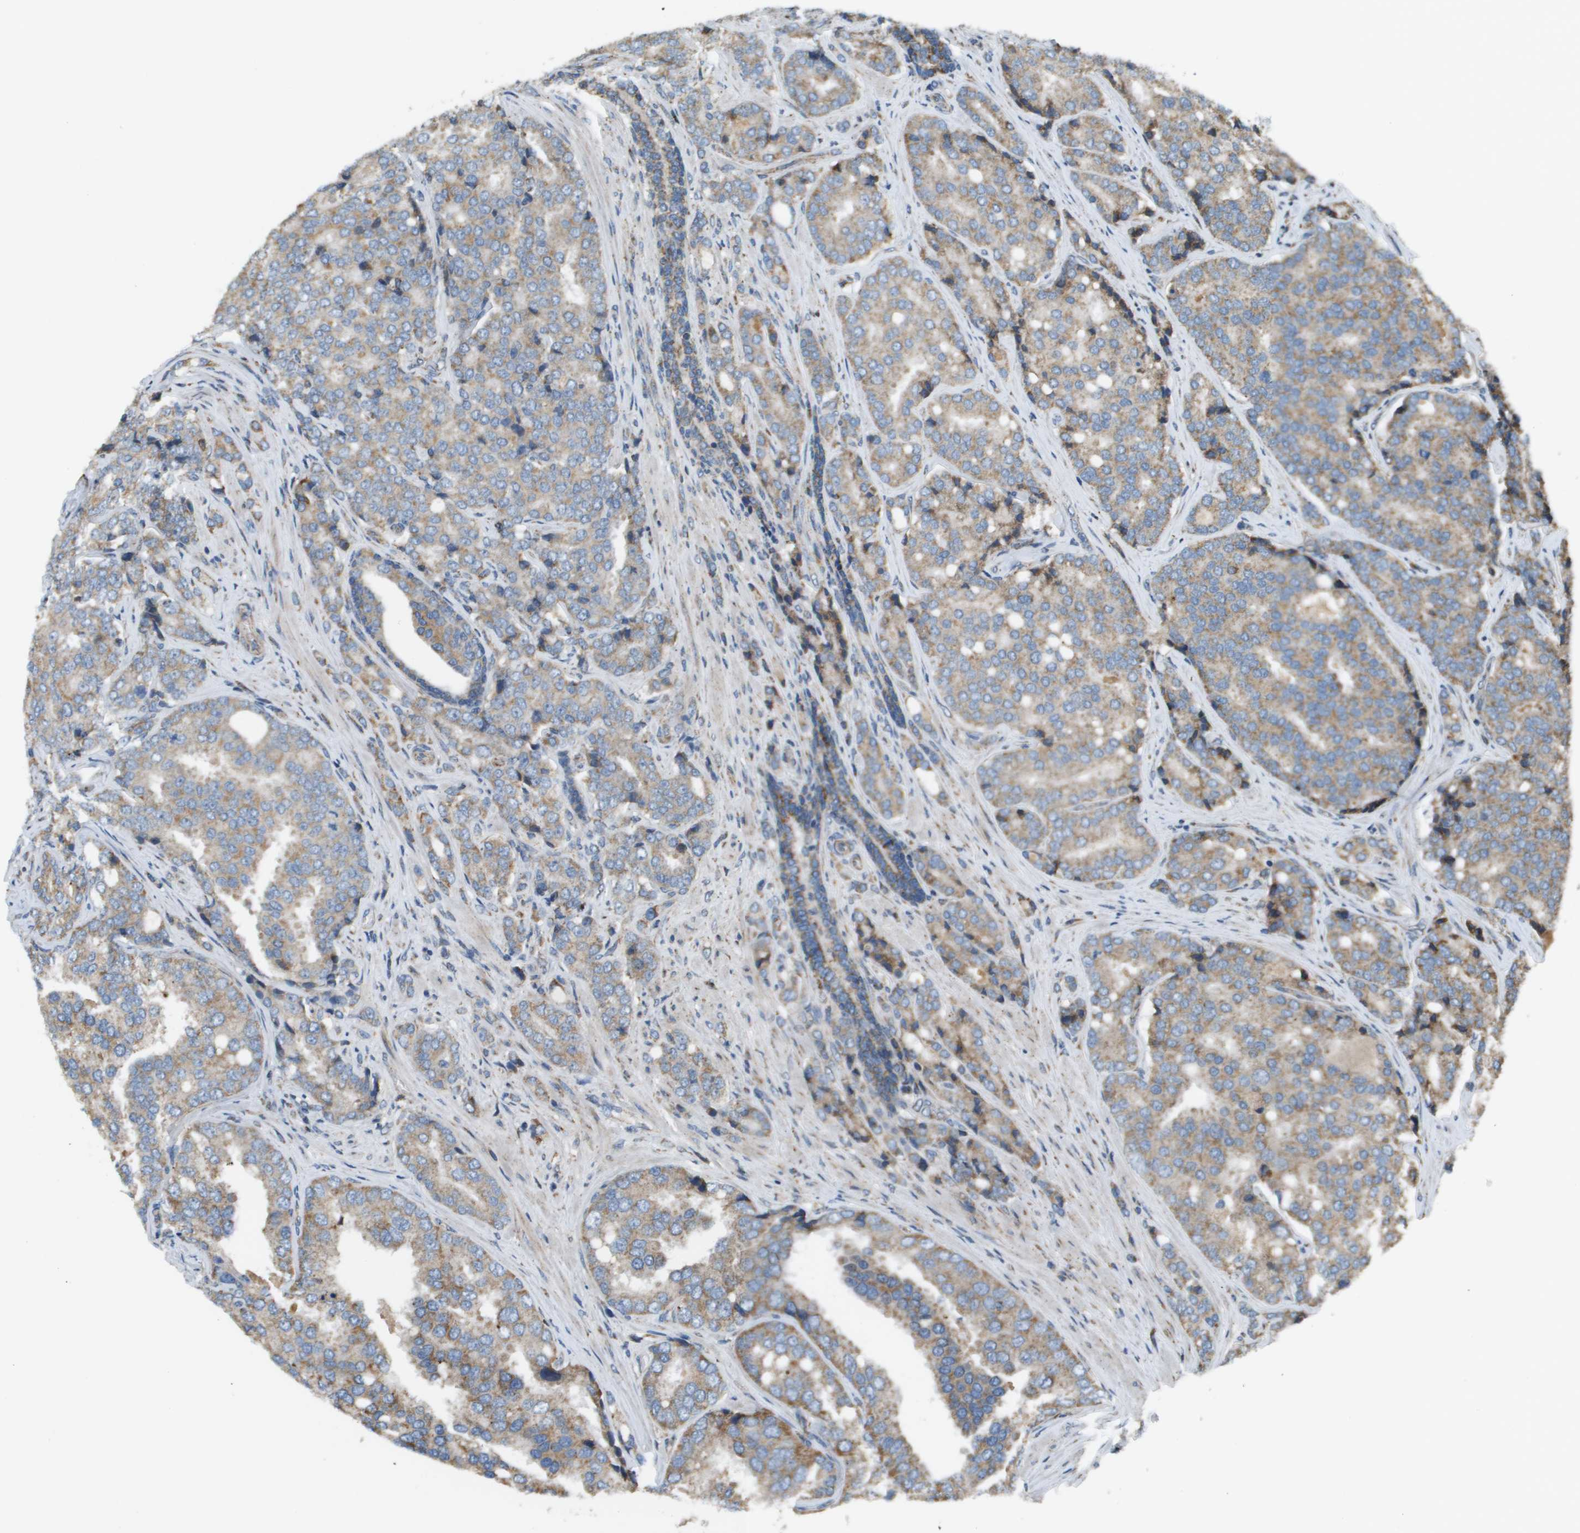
{"staining": {"intensity": "weak", "quantity": ">75%", "location": "cytoplasmic/membranous"}, "tissue": "prostate cancer", "cell_type": "Tumor cells", "image_type": "cancer", "snomed": [{"axis": "morphology", "description": "Adenocarcinoma, High grade"}, {"axis": "topography", "description": "Prostate"}], "caption": "Immunohistochemical staining of prostate high-grade adenocarcinoma reveals low levels of weak cytoplasmic/membranous protein expression in about >75% of tumor cells. (brown staining indicates protein expression, while blue staining denotes nuclei).", "gene": "NRK", "patient": {"sex": "male", "age": 50}}